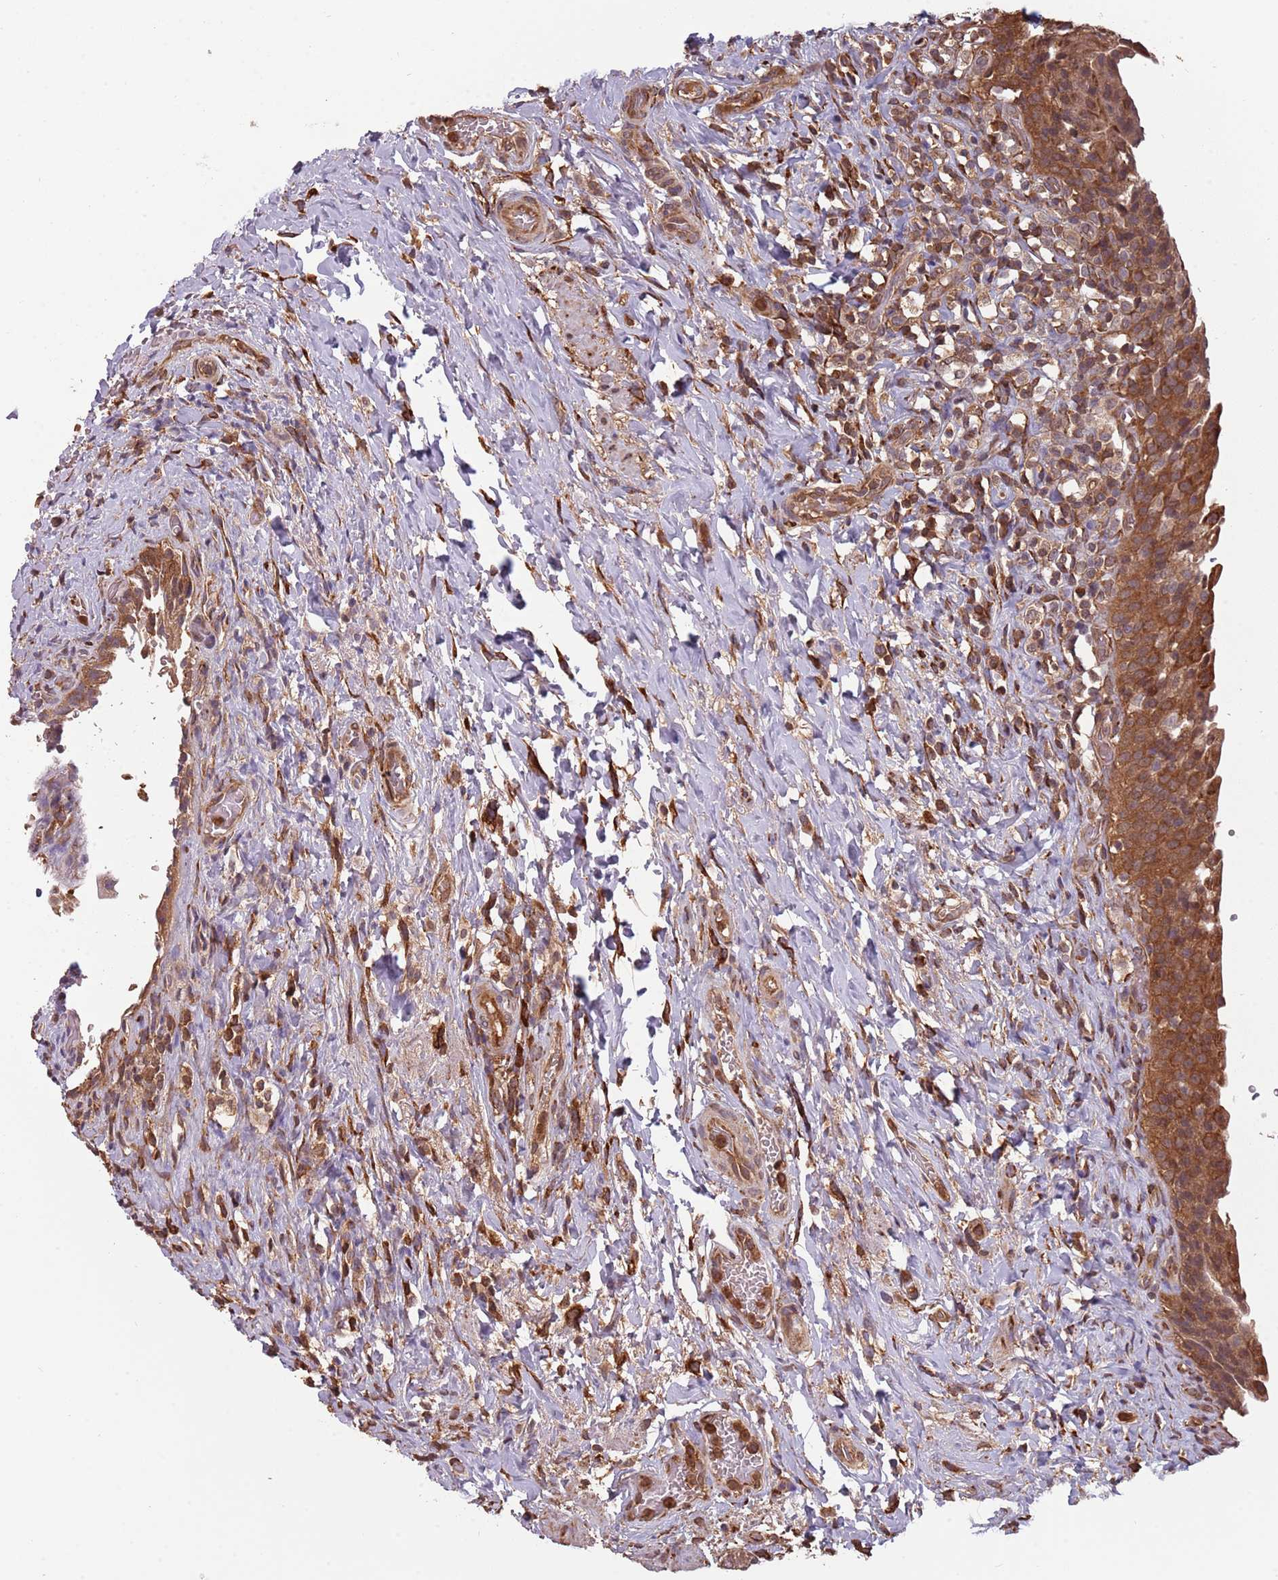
{"staining": {"intensity": "strong", "quantity": ">75%", "location": "cytoplasmic/membranous"}, "tissue": "urinary bladder", "cell_type": "Urothelial cells", "image_type": "normal", "snomed": [{"axis": "morphology", "description": "Normal tissue, NOS"}, {"axis": "morphology", "description": "Inflammation, NOS"}, {"axis": "topography", "description": "Urinary bladder"}], "caption": "A micrograph of urinary bladder stained for a protein demonstrates strong cytoplasmic/membranous brown staining in urothelial cells. Immunohistochemistry (ihc) stains the protein in brown and the nuclei are stained blue.", "gene": "COG4", "patient": {"sex": "male", "age": 64}}